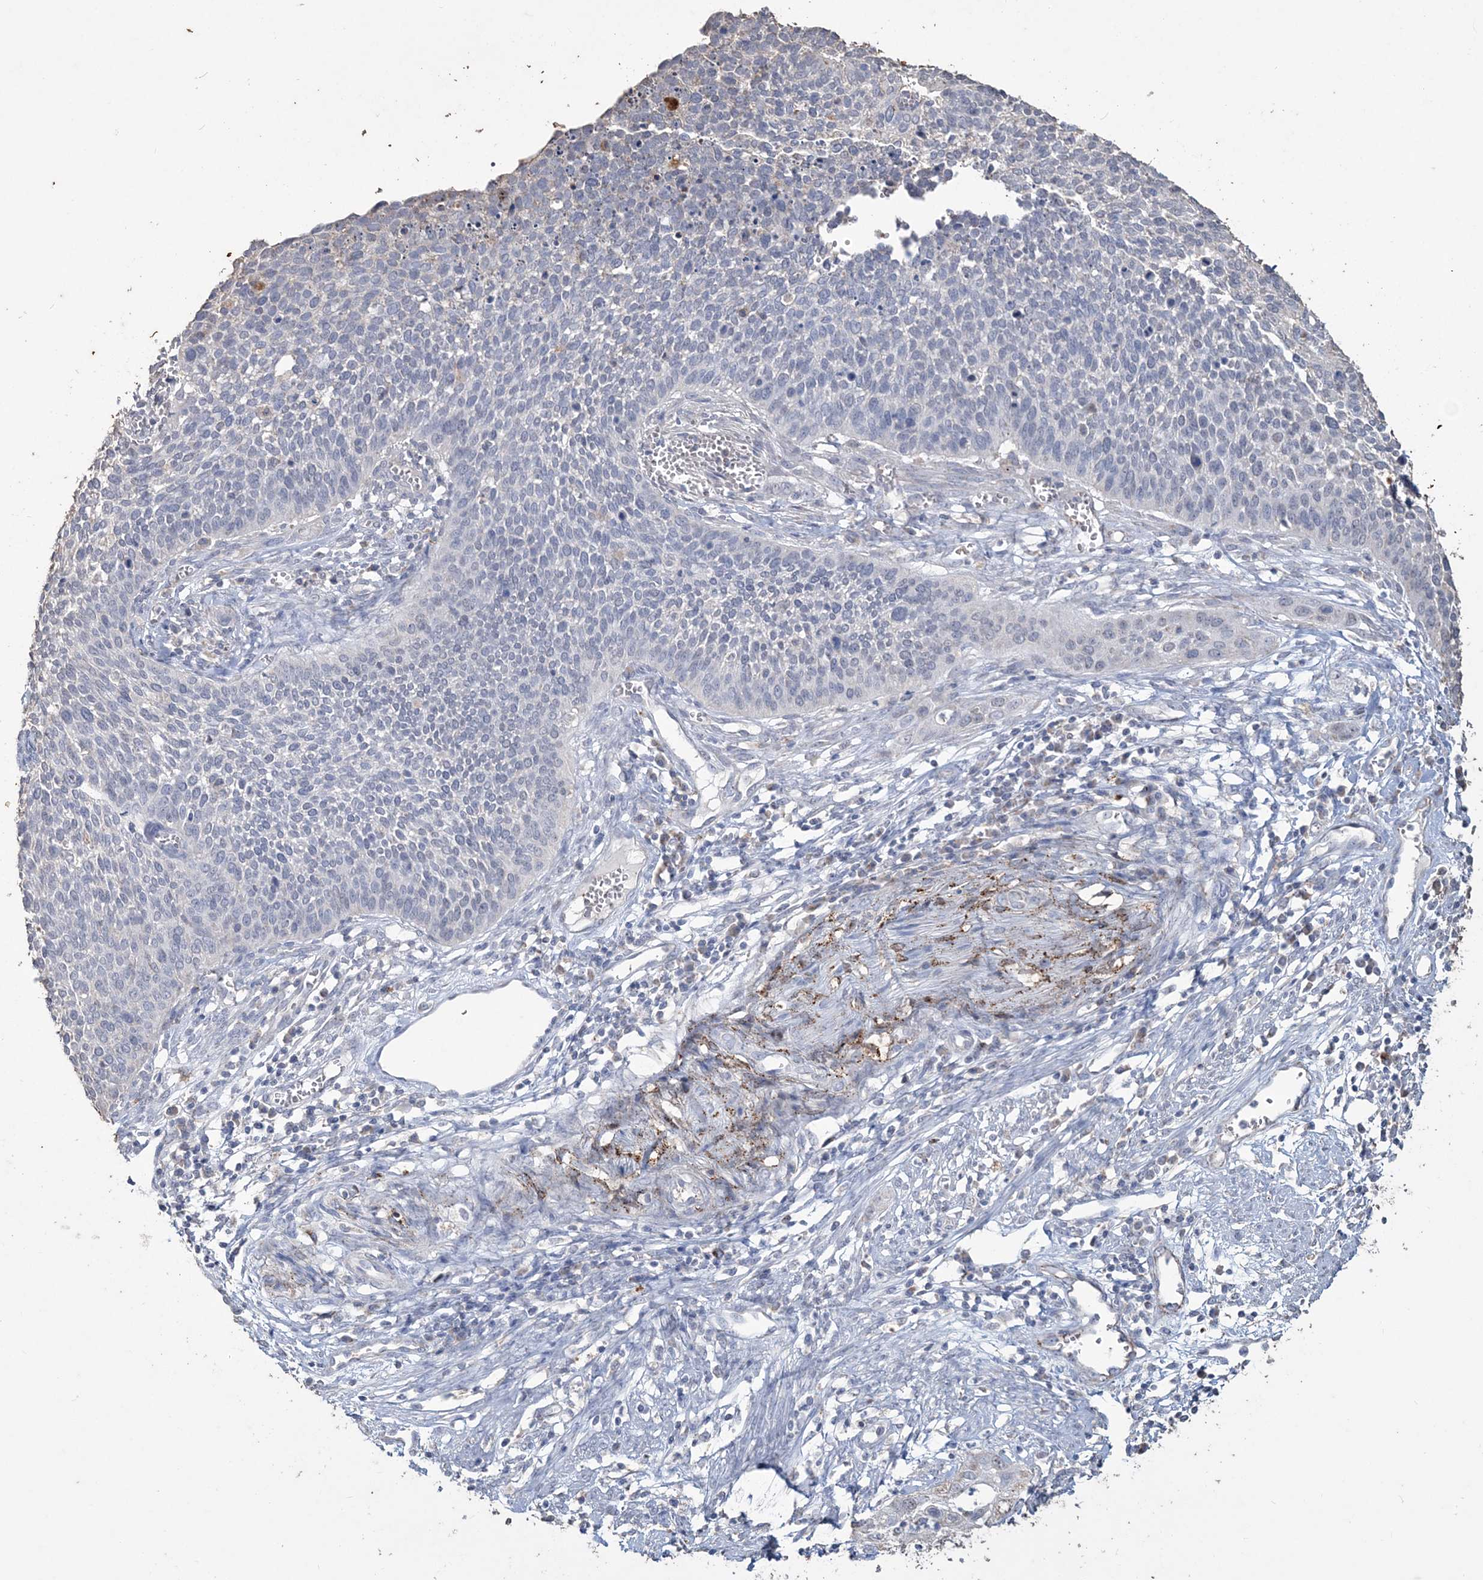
{"staining": {"intensity": "weak", "quantity": "<25%", "location": "cytoplasmic/membranous"}, "tissue": "cervical cancer", "cell_type": "Tumor cells", "image_type": "cancer", "snomed": [{"axis": "morphology", "description": "Squamous cell carcinoma, NOS"}, {"axis": "topography", "description": "Cervix"}], "caption": "A photomicrograph of human squamous cell carcinoma (cervical) is negative for staining in tumor cells.", "gene": "SFMBT2", "patient": {"sex": "female", "age": 34}}